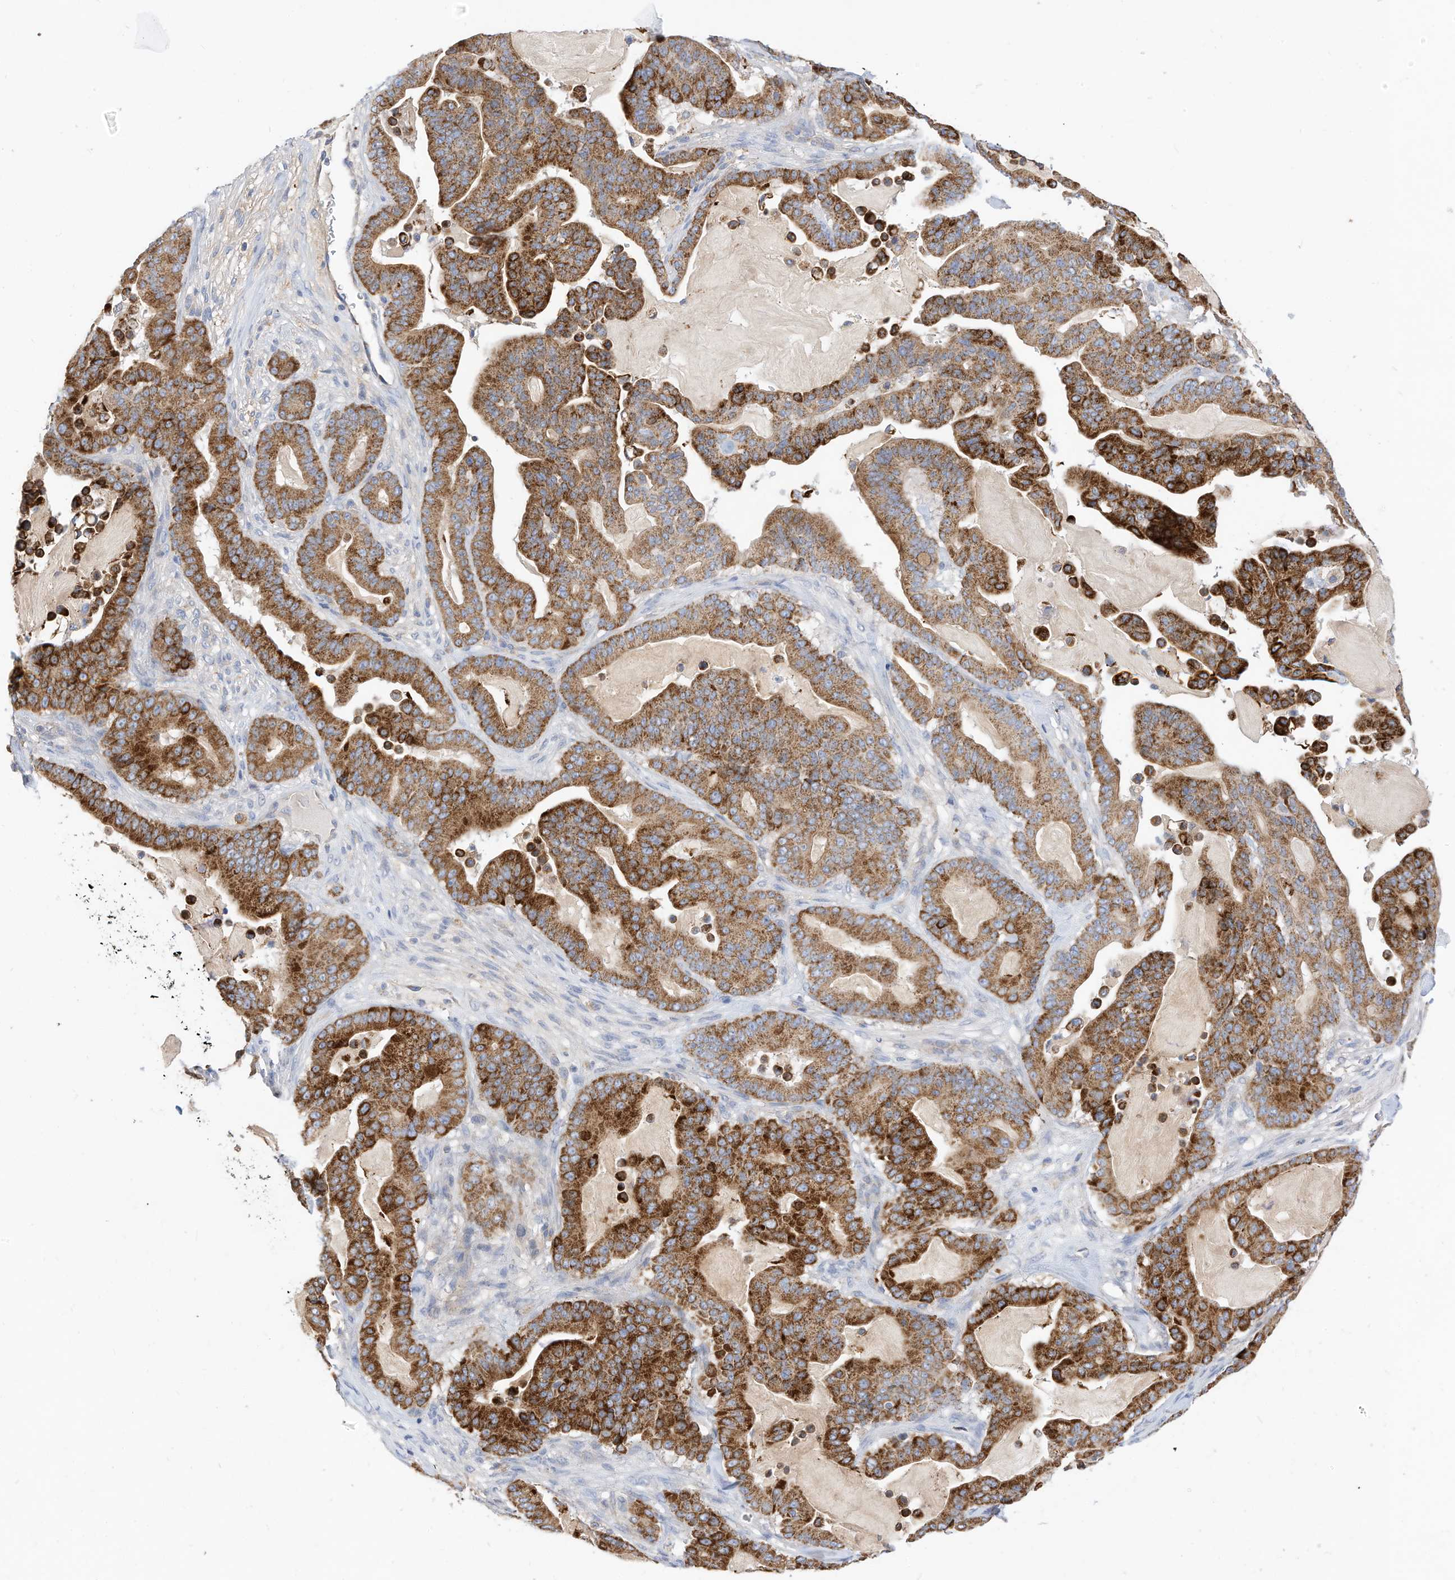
{"staining": {"intensity": "strong", "quantity": ">75%", "location": "cytoplasmic/membranous"}, "tissue": "pancreatic cancer", "cell_type": "Tumor cells", "image_type": "cancer", "snomed": [{"axis": "morphology", "description": "Adenocarcinoma, NOS"}, {"axis": "topography", "description": "Pancreas"}], "caption": "Immunohistochemistry (IHC) (DAB) staining of human pancreatic cancer shows strong cytoplasmic/membranous protein expression in approximately >75% of tumor cells.", "gene": "RHOH", "patient": {"sex": "male", "age": 63}}